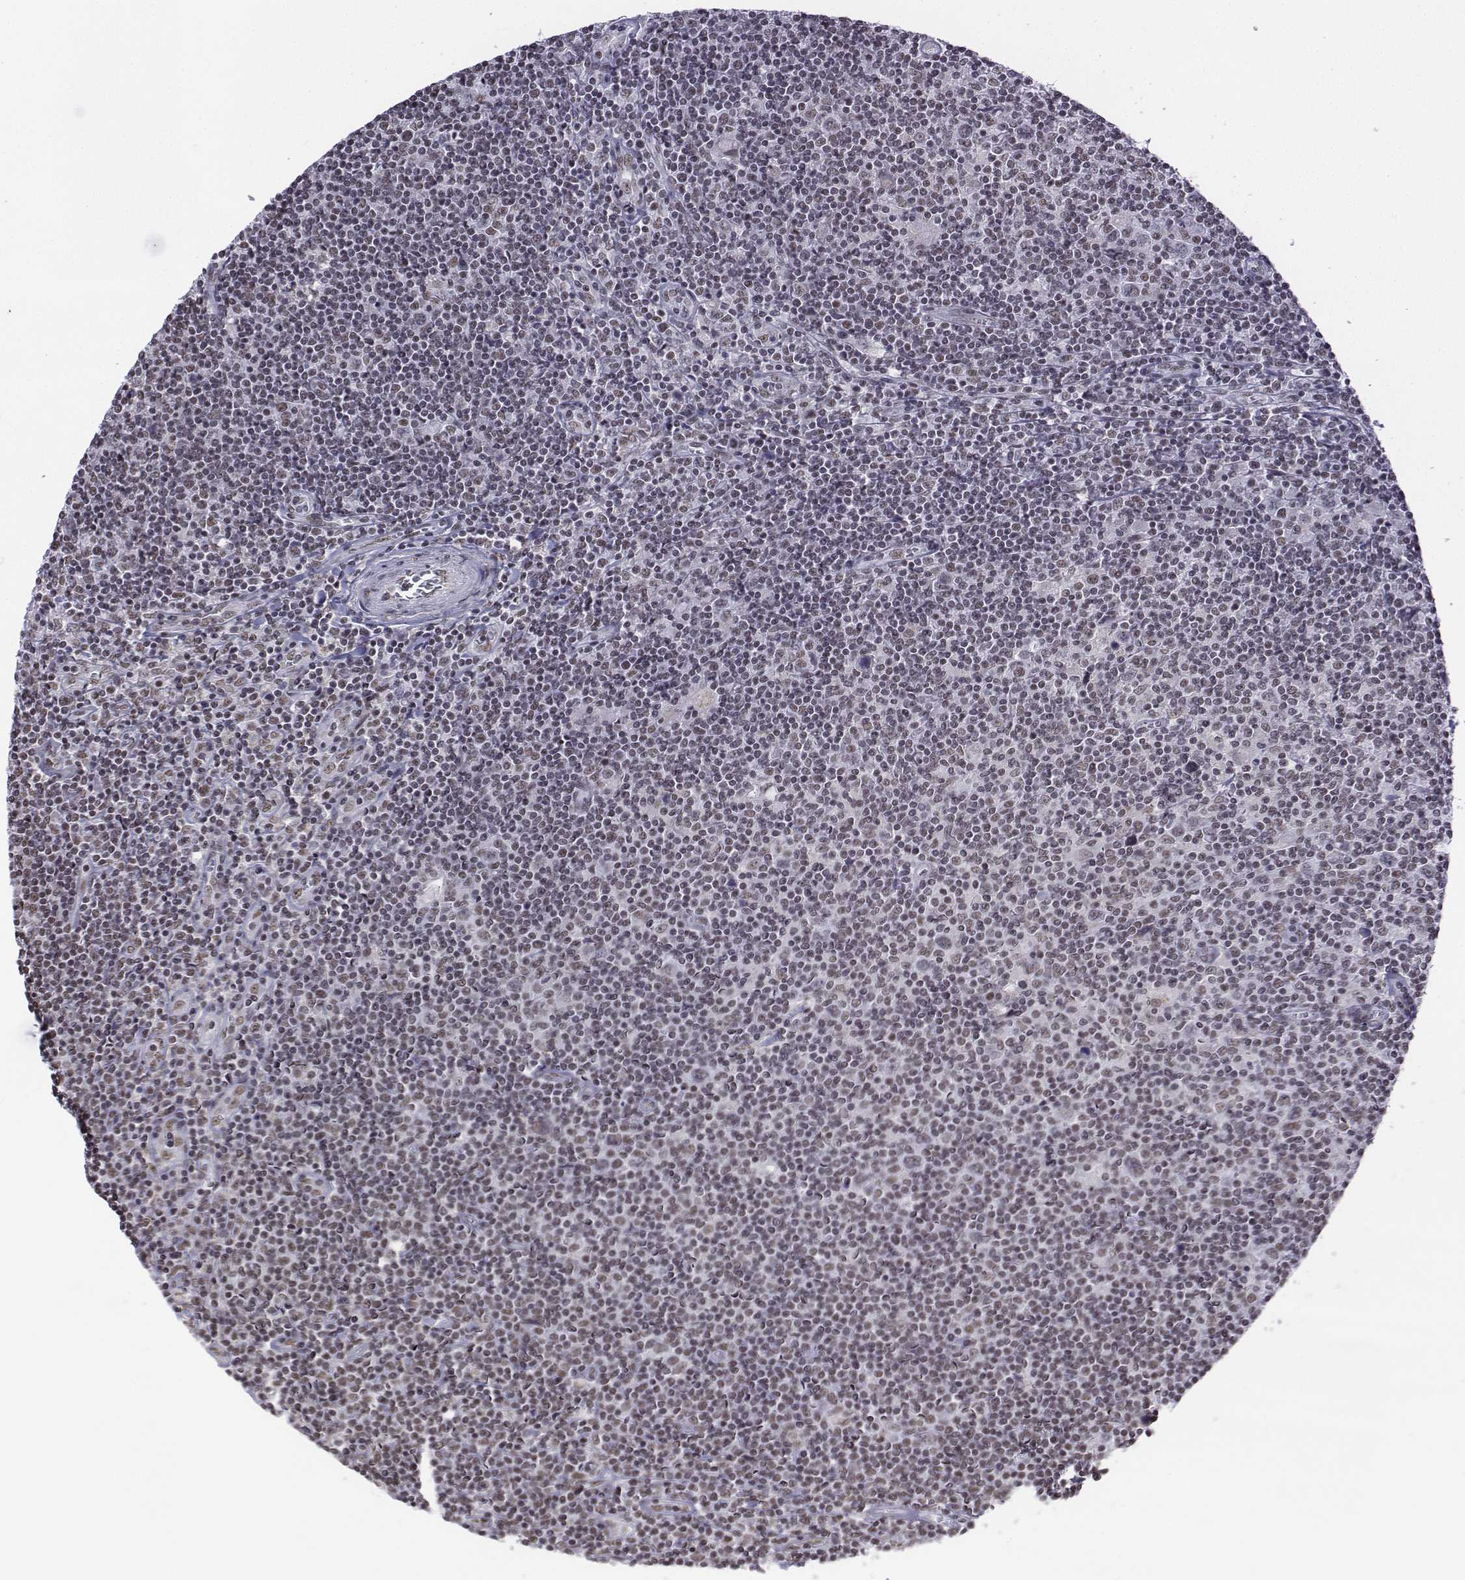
{"staining": {"intensity": "weak", "quantity": ">75%", "location": "nuclear"}, "tissue": "lymphoma", "cell_type": "Tumor cells", "image_type": "cancer", "snomed": [{"axis": "morphology", "description": "Hodgkin's disease, NOS"}, {"axis": "topography", "description": "Lymph node"}], "caption": "The photomicrograph reveals a brown stain indicating the presence of a protein in the nuclear of tumor cells in lymphoma.", "gene": "SETD1A", "patient": {"sex": "male", "age": 40}}